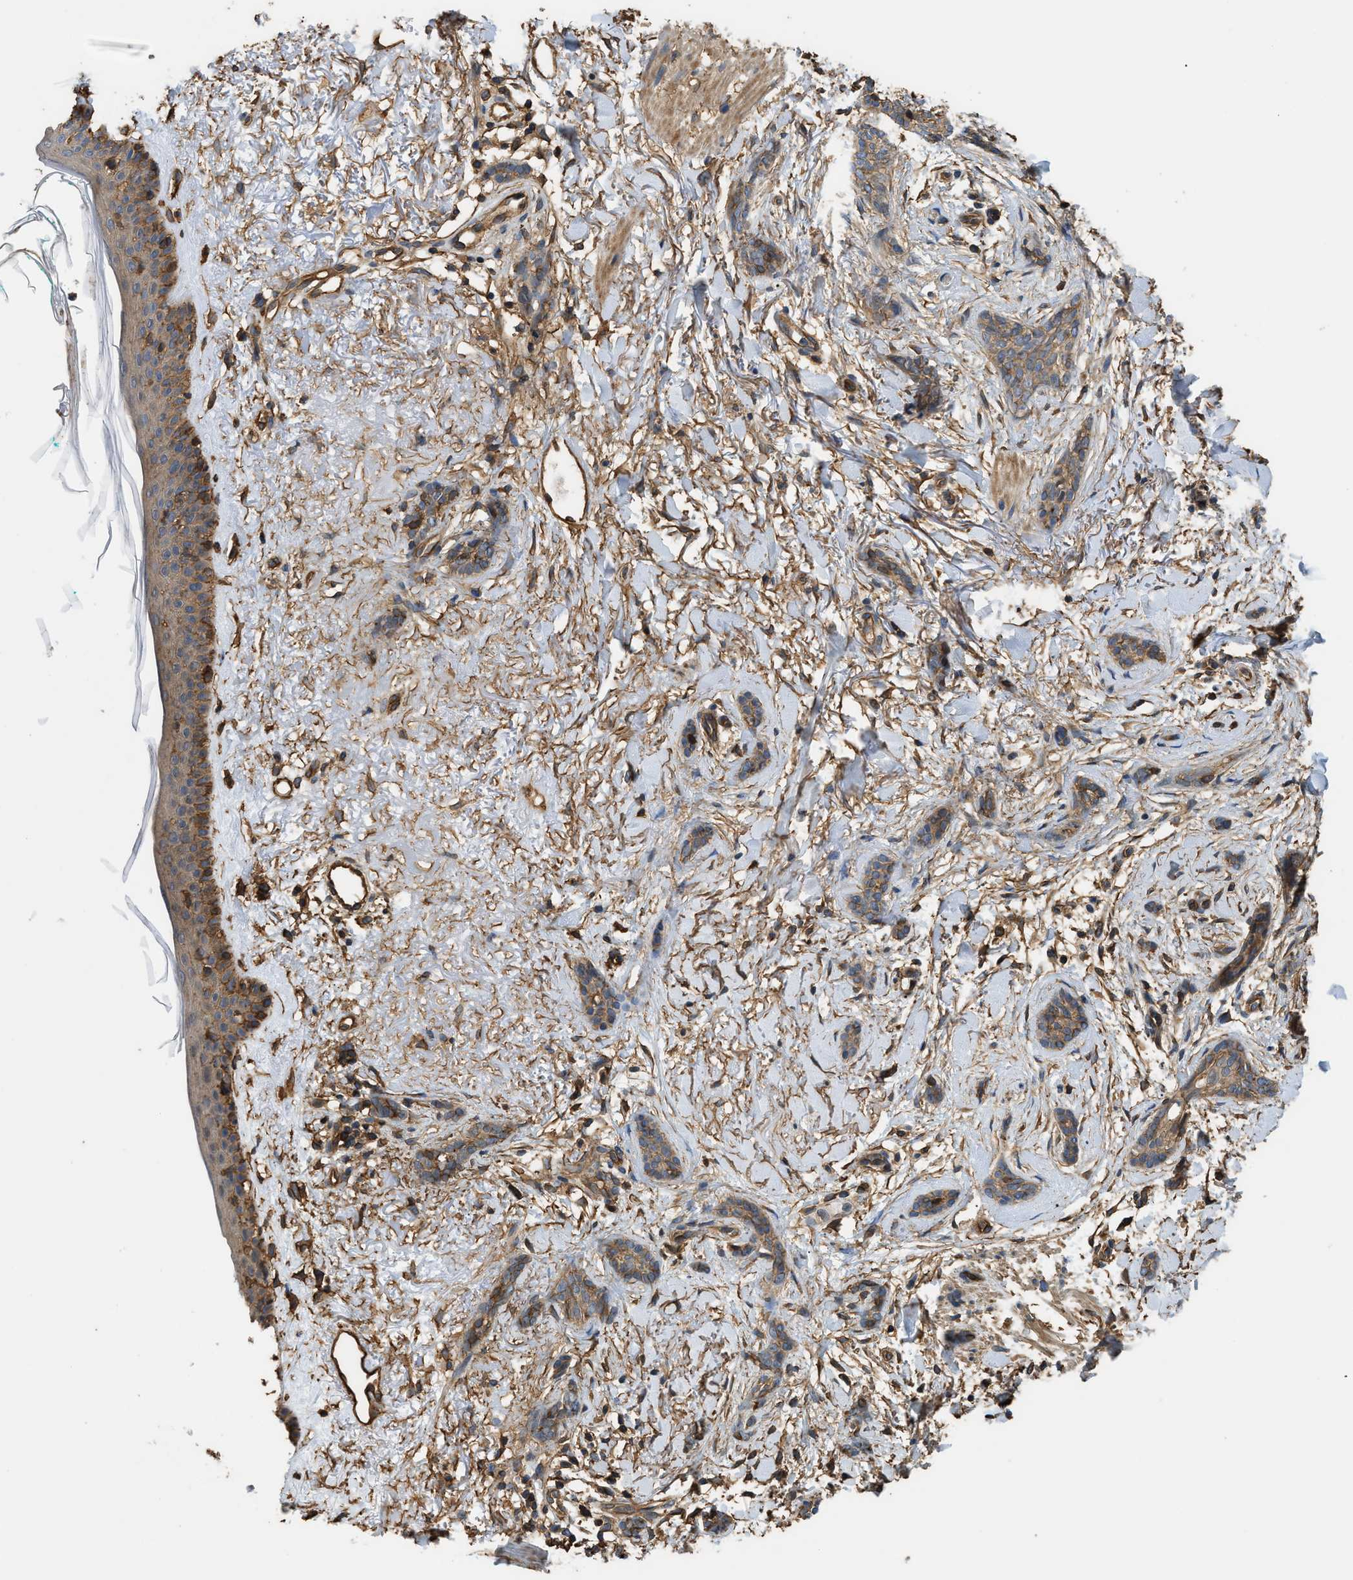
{"staining": {"intensity": "moderate", "quantity": ">75%", "location": "cytoplasmic/membranous"}, "tissue": "skin cancer", "cell_type": "Tumor cells", "image_type": "cancer", "snomed": [{"axis": "morphology", "description": "Basal cell carcinoma"}, {"axis": "morphology", "description": "Adnexal tumor, benign"}, {"axis": "topography", "description": "Skin"}], "caption": "This histopathology image displays immunohistochemistry (IHC) staining of skin cancer (basal cell carcinoma), with medium moderate cytoplasmic/membranous positivity in approximately >75% of tumor cells.", "gene": "DDHD2", "patient": {"sex": "female", "age": 42}}